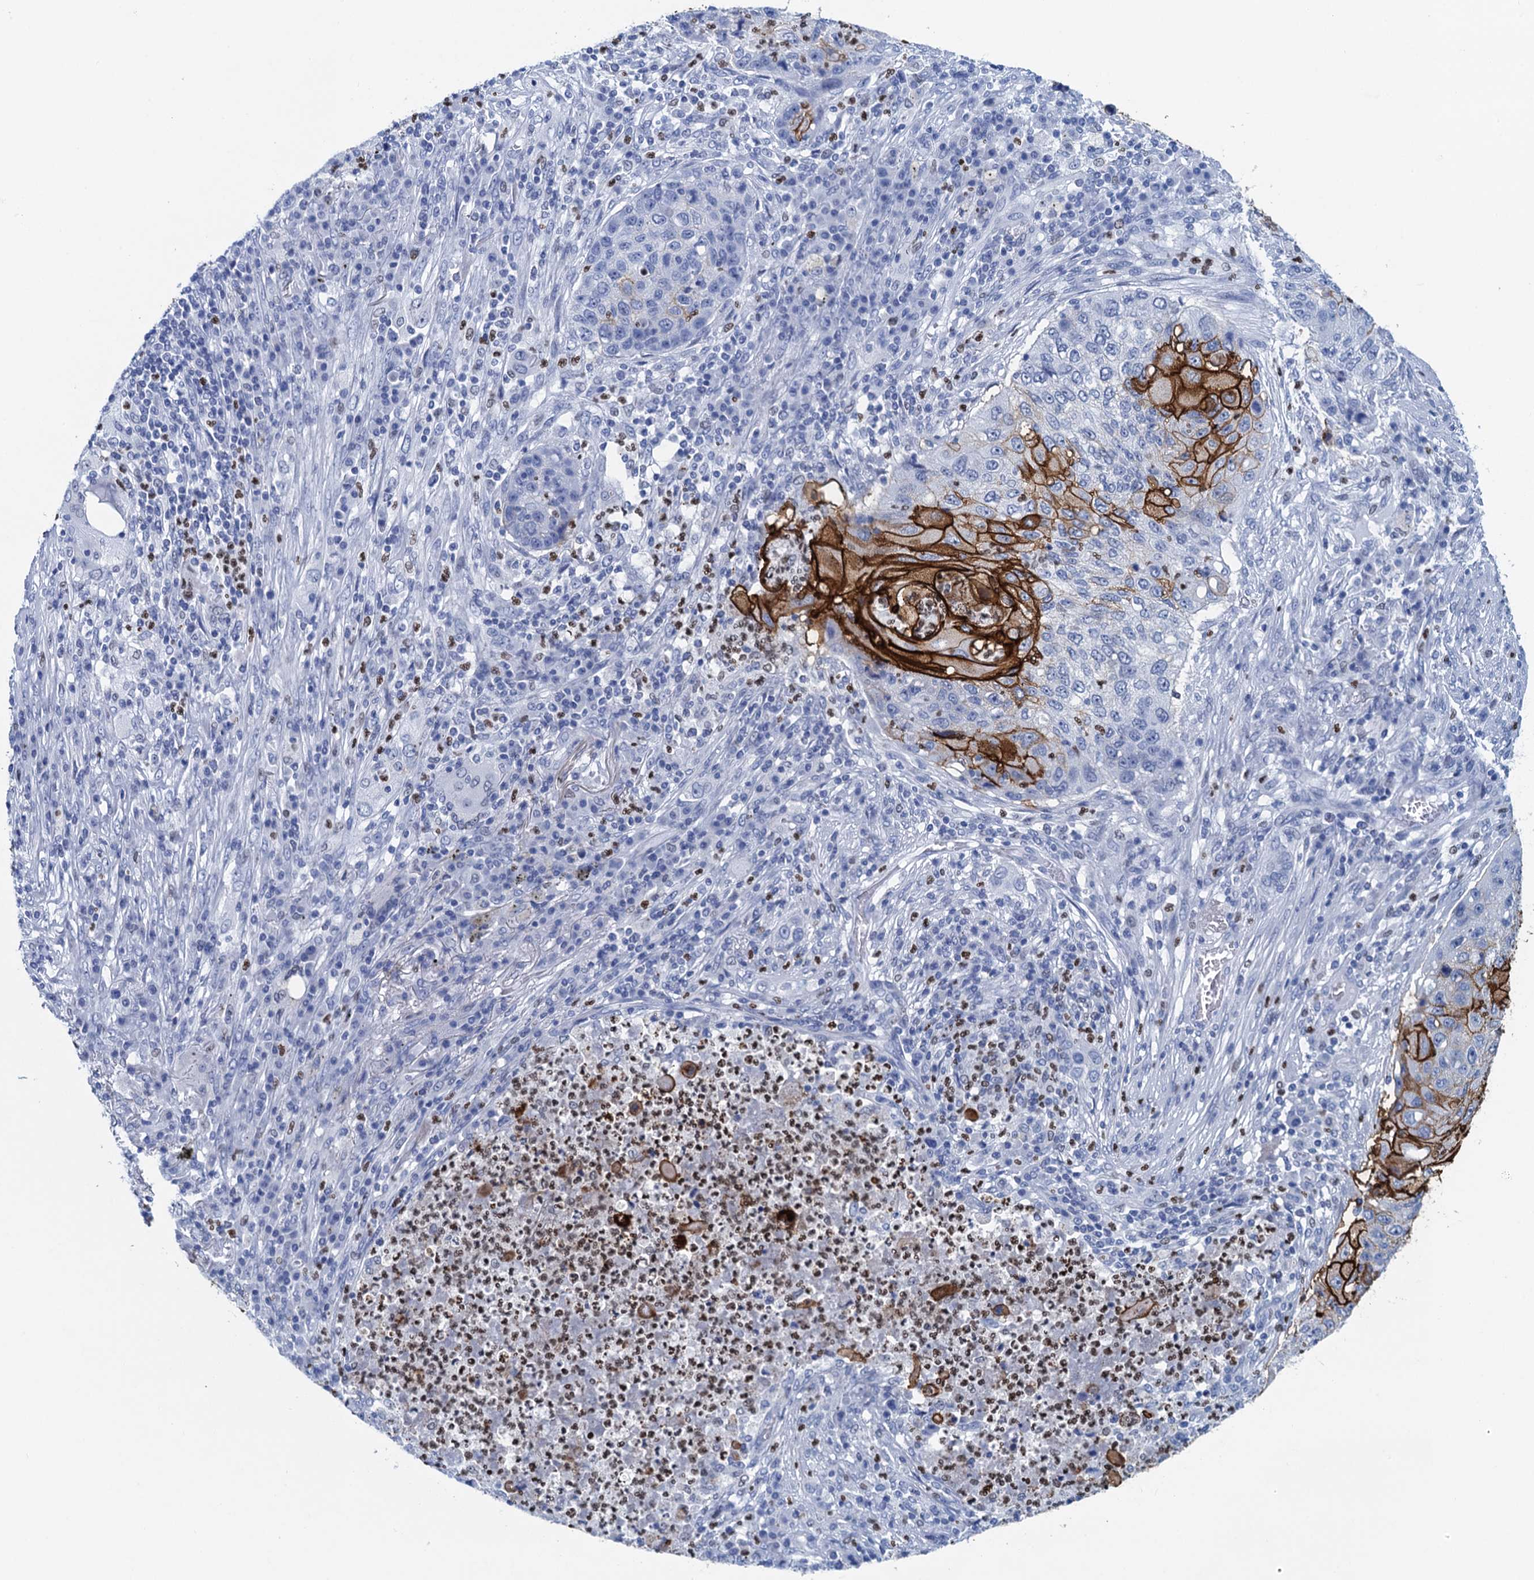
{"staining": {"intensity": "strong", "quantity": "<25%", "location": "cytoplasmic/membranous"}, "tissue": "lung cancer", "cell_type": "Tumor cells", "image_type": "cancer", "snomed": [{"axis": "morphology", "description": "Squamous cell carcinoma, NOS"}, {"axis": "topography", "description": "Lung"}], "caption": "Human lung cancer (squamous cell carcinoma) stained for a protein (brown) shows strong cytoplasmic/membranous positive staining in about <25% of tumor cells.", "gene": "RHCG", "patient": {"sex": "female", "age": 63}}